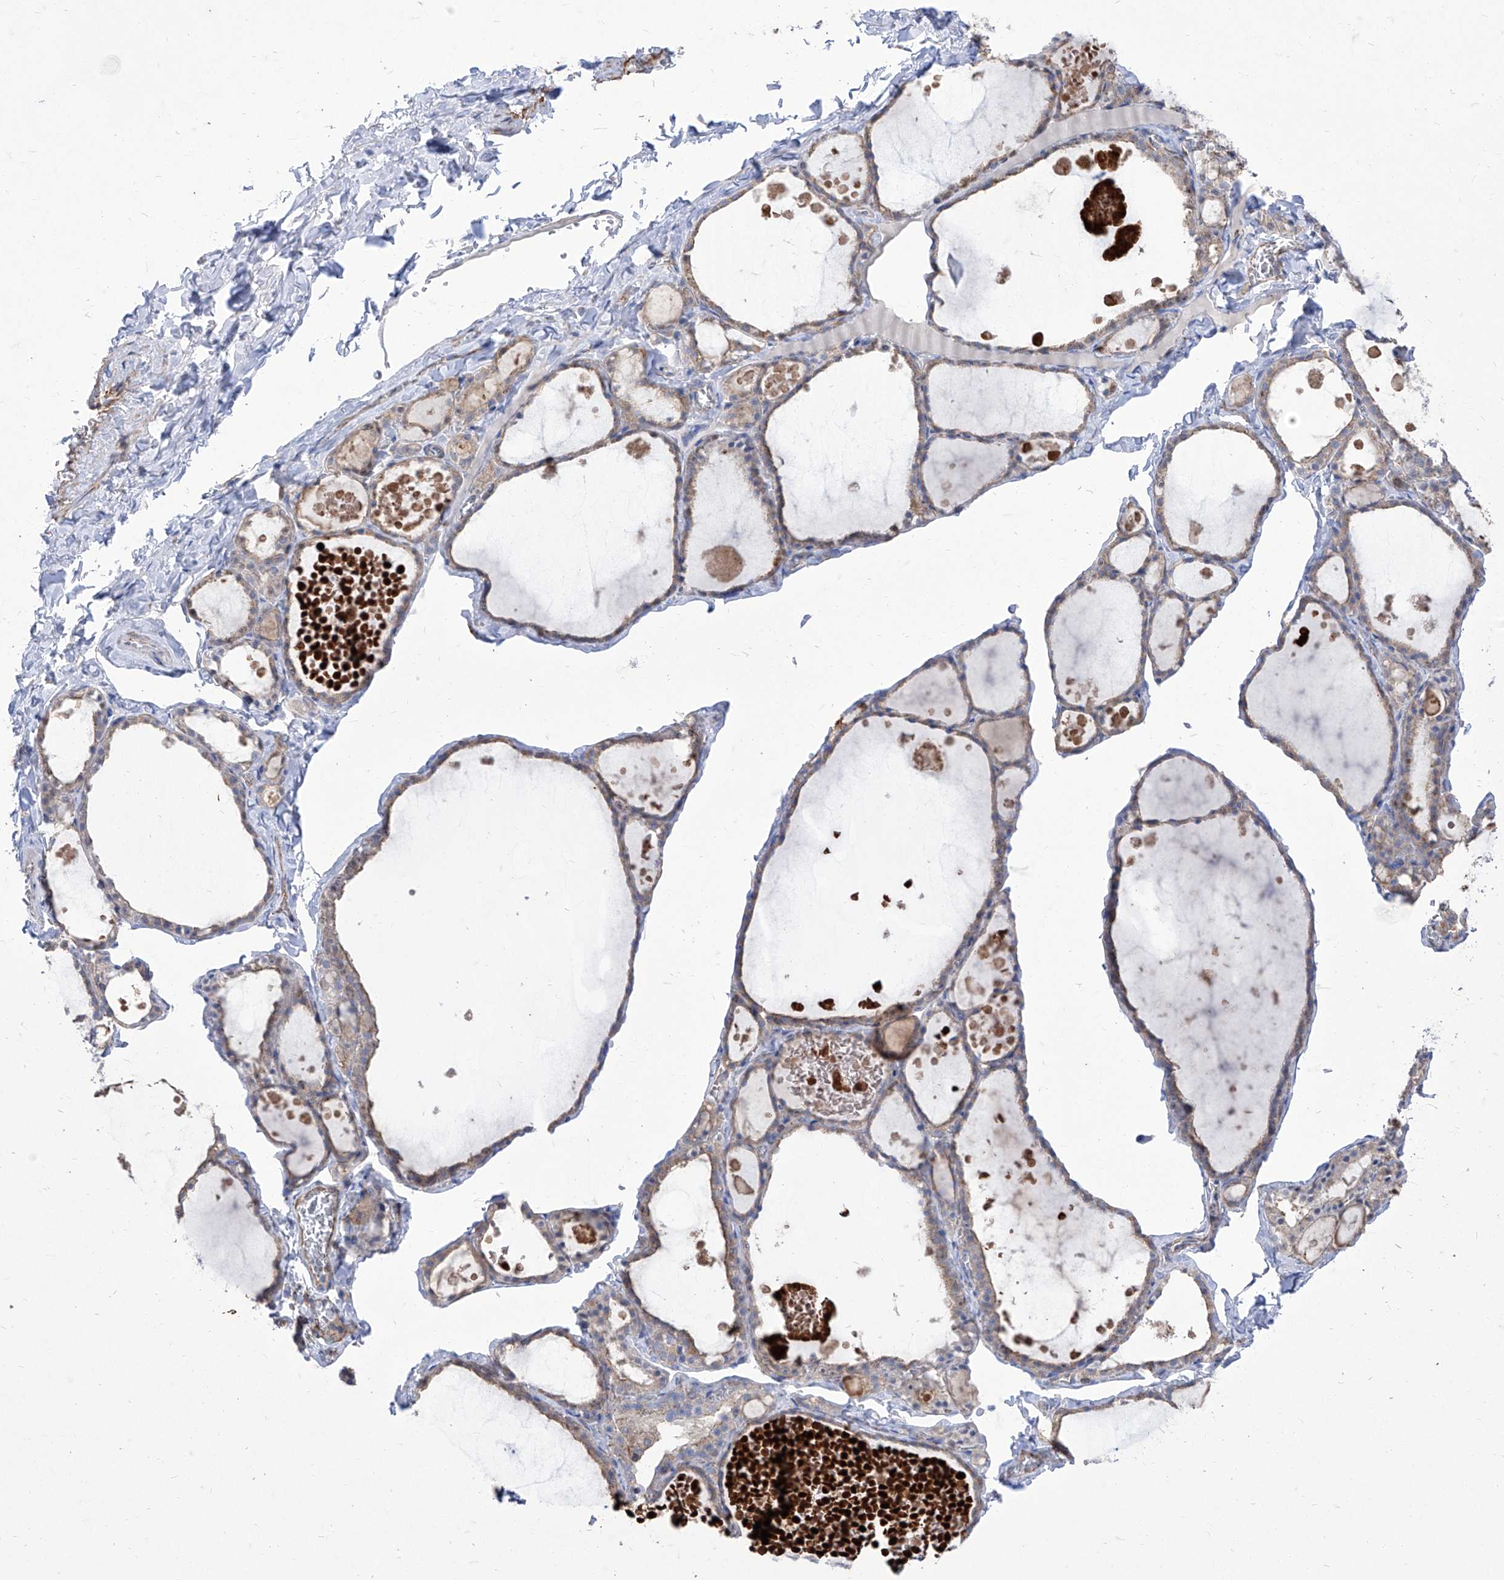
{"staining": {"intensity": "weak", "quantity": "<25%", "location": "cytoplasmic/membranous"}, "tissue": "thyroid gland", "cell_type": "Glandular cells", "image_type": "normal", "snomed": [{"axis": "morphology", "description": "Normal tissue, NOS"}, {"axis": "topography", "description": "Thyroid gland"}], "caption": "DAB (3,3'-diaminobenzidine) immunohistochemical staining of benign human thyroid gland reveals no significant expression in glandular cells. (Stains: DAB (3,3'-diaminobenzidine) IHC with hematoxylin counter stain, Microscopy: brightfield microscopy at high magnification).", "gene": "C1orf74", "patient": {"sex": "male", "age": 56}}